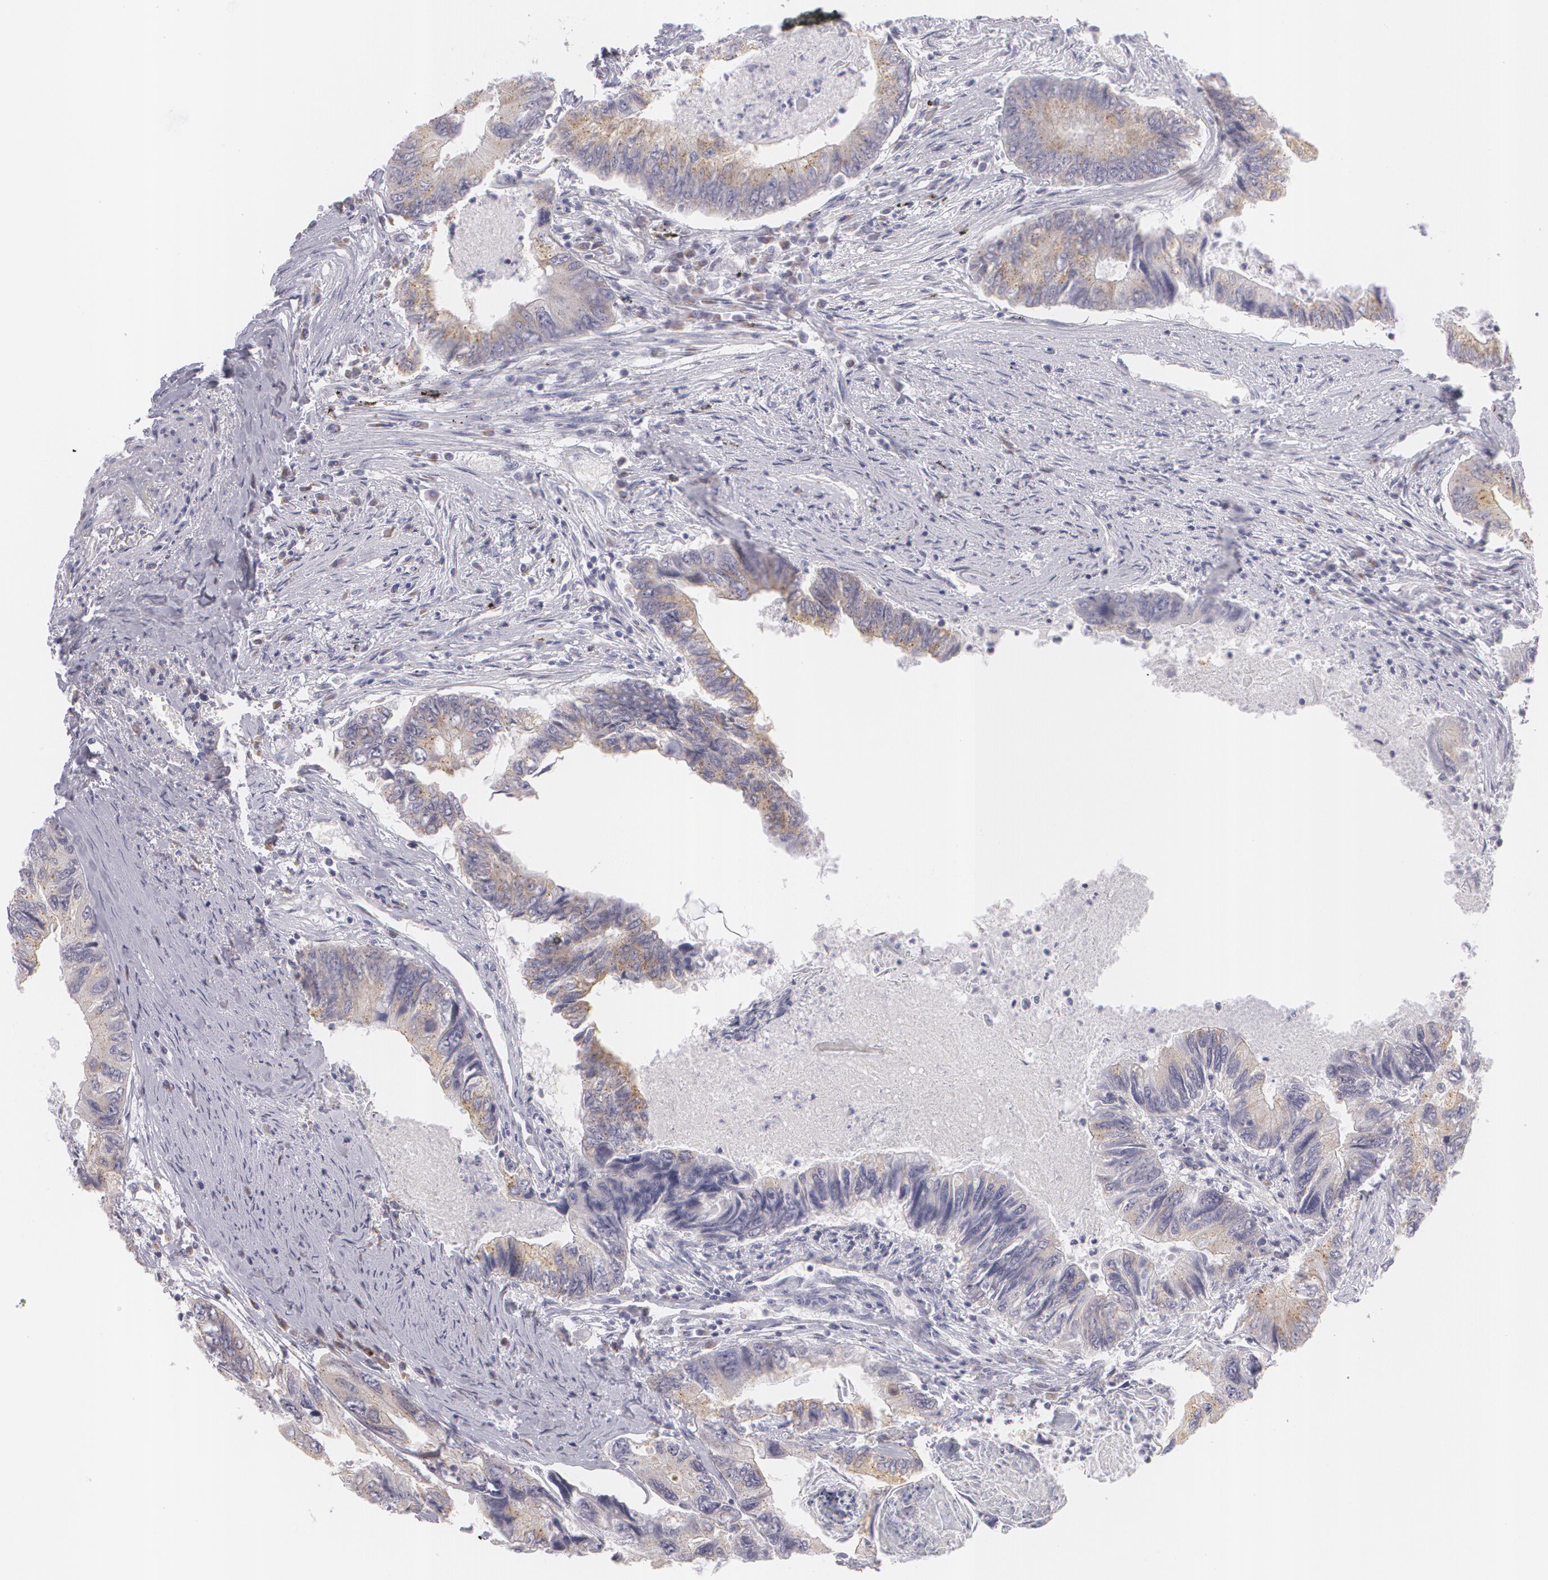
{"staining": {"intensity": "weak", "quantity": ">75%", "location": "cytoplasmic/membranous"}, "tissue": "colorectal cancer", "cell_type": "Tumor cells", "image_type": "cancer", "snomed": [{"axis": "morphology", "description": "Adenocarcinoma, NOS"}, {"axis": "topography", "description": "Rectum"}], "caption": "Adenocarcinoma (colorectal) stained with a brown dye displays weak cytoplasmic/membranous positive positivity in about >75% of tumor cells.", "gene": "MBNL3", "patient": {"sex": "female", "age": 82}}